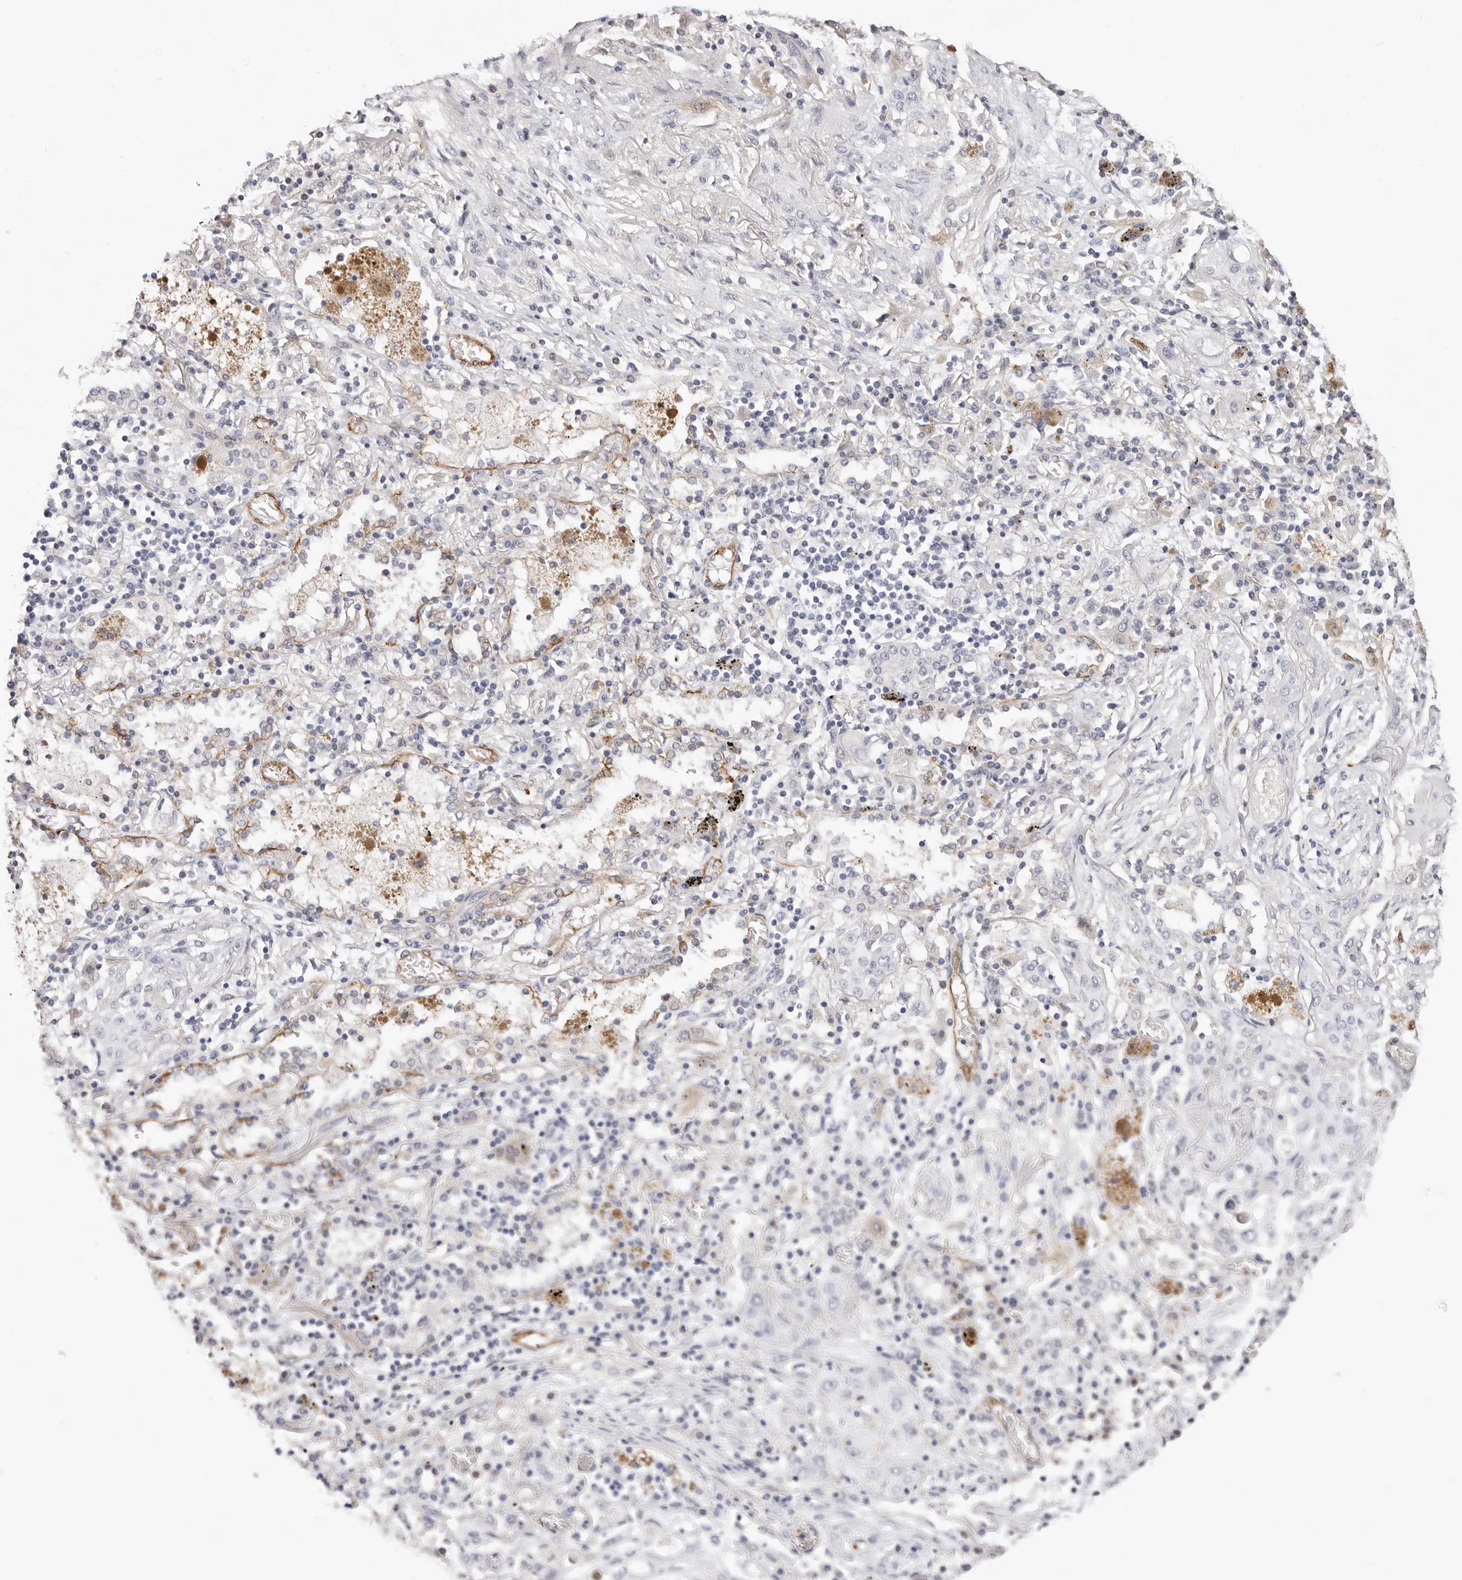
{"staining": {"intensity": "negative", "quantity": "none", "location": "none"}, "tissue": "lung cancer", "cell_type": "Tumor cells", "image_type": "cancer", "snomed": [{"axis": "morphology", "description": "Squamous cell carcinoma, NOS"}, {"axis": "topography", "description": "Lung"}], "caption": "A photomicrograph of lung cancer (squamous cell carcinoma) stained for a protein displays no brown staining in tumor cells. Nuclei are stained in blue.", "gene": "PKDCC", "patient": {"sex": "female", "age": 47}}